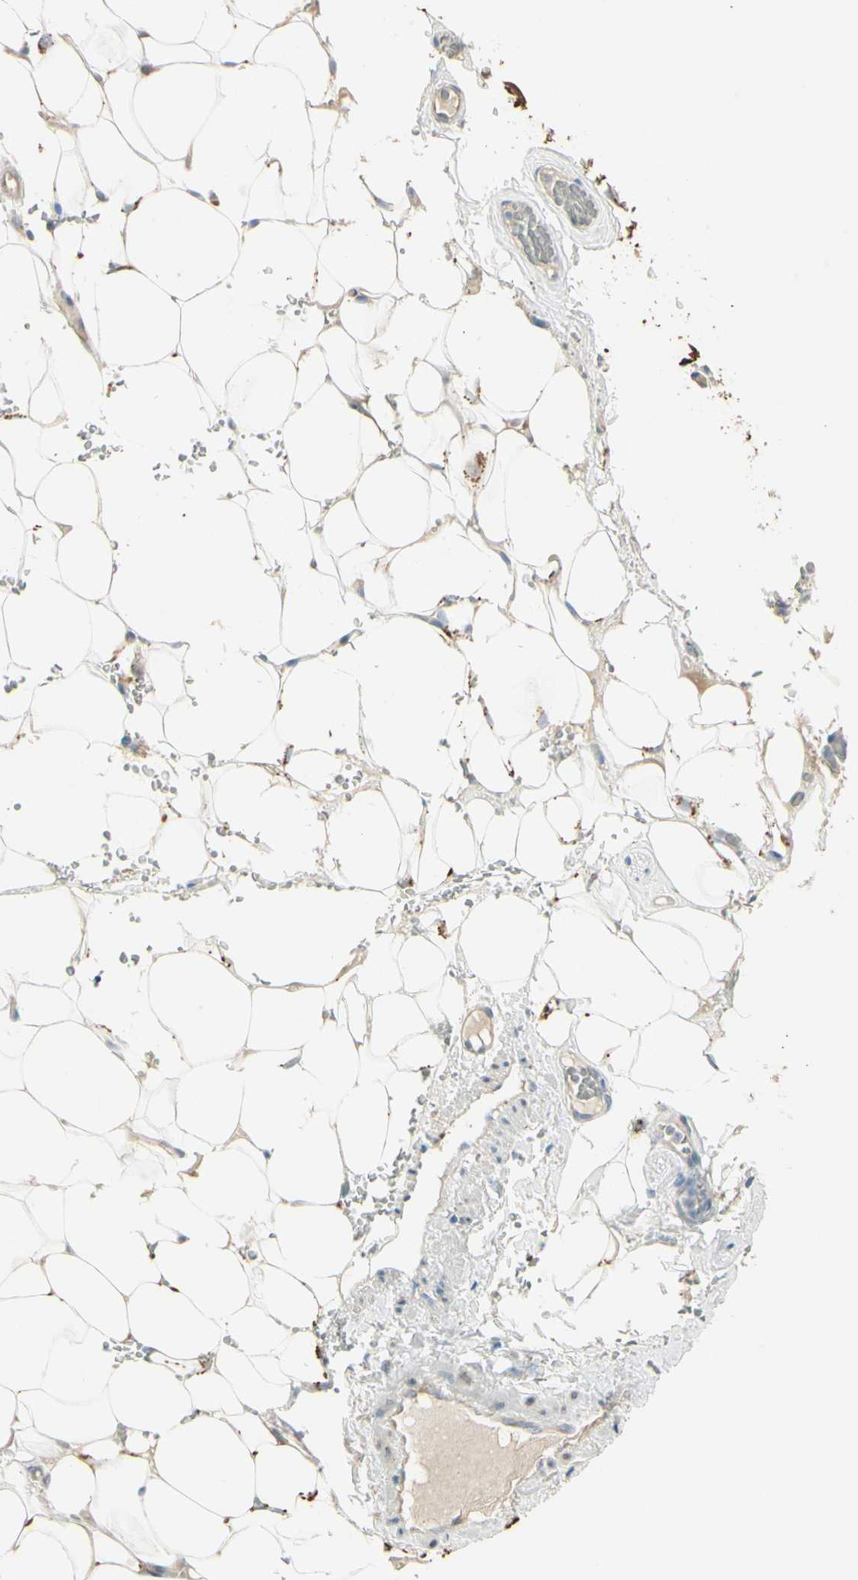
{"staining": {"intensity": "moderate", "quantity": ">75%", "location": "cytoplasmic/membranous"}, "tissue": "adipose tissue", "cell_type": "Adipocytes", "image_type": "normal", "snomed": [{"axis": "morphology", "description": "Normal tissue, NOS"}, {"axis": "topography", "description": "Peripheral nerve tissue"}], "caption": "Human adipose tissue stained for a protein (brown) displays moderate cytoplasmic/membranous positive positivity in about >75% of adipocytes.", "gene": "ANGPTL1", "patient": {"sex": "male", "age": 70}}